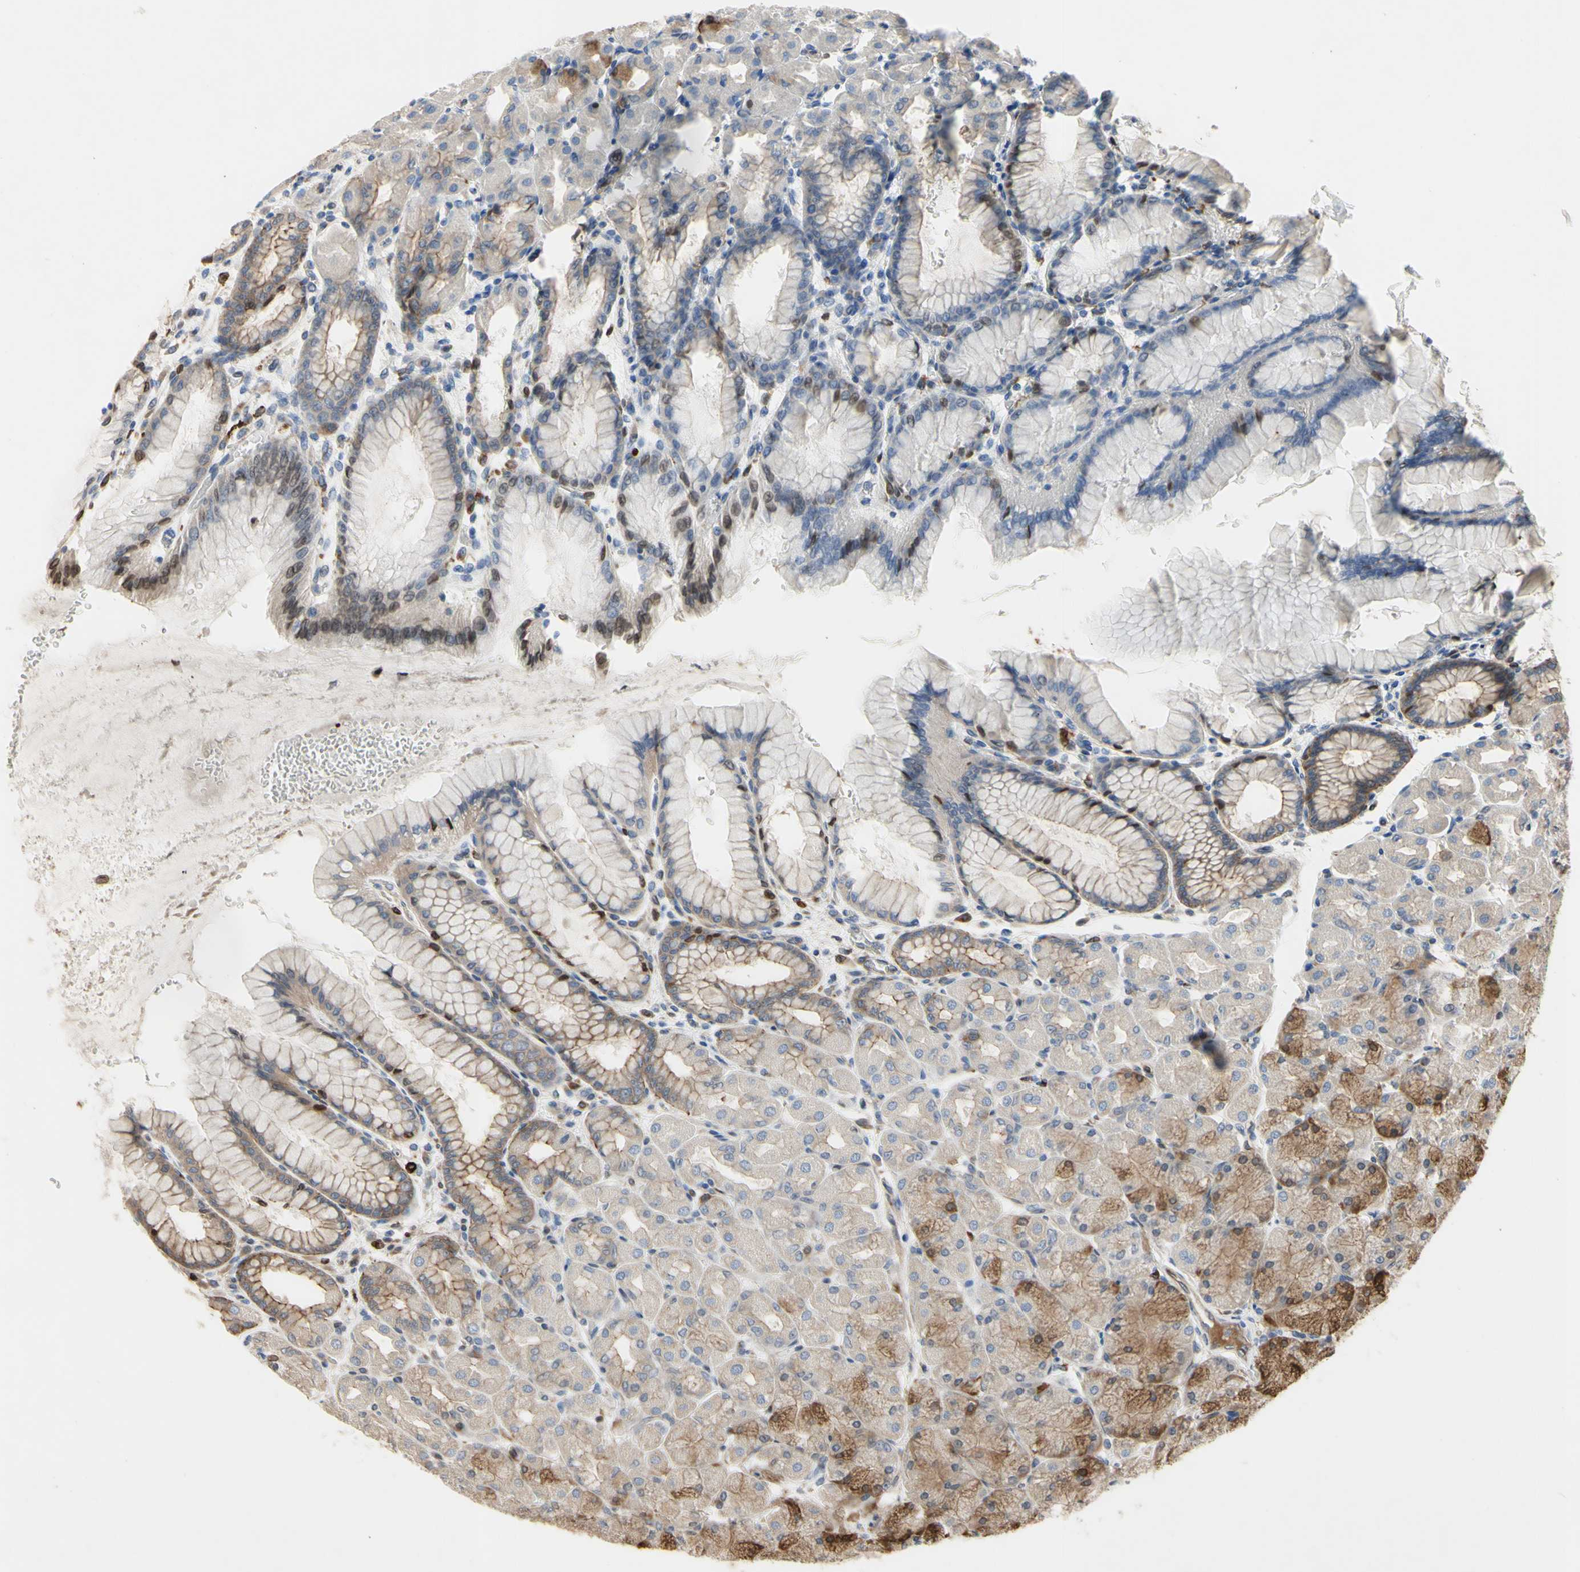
{"staining": {"intensity": "weak", "quantity": ">75%", "location": "cytoplasmic/membranous"}, "tissue": "stomach", "cell_type": "Glandular cells", "image_type": "normal", "snomed": [{"axis": "morphology", "description": "Normal tissue, NOS"}, {"axis": "topography", "description": "Stomach, upper"}], "caption": "Benign stomach was stained to show a protein in brown. There is low levels of weak cytoplasmic/membranous expression in about >75% of glandular cells.", "gene": "PLXNA2", "patient": {"sex": "female", "age": 56}}